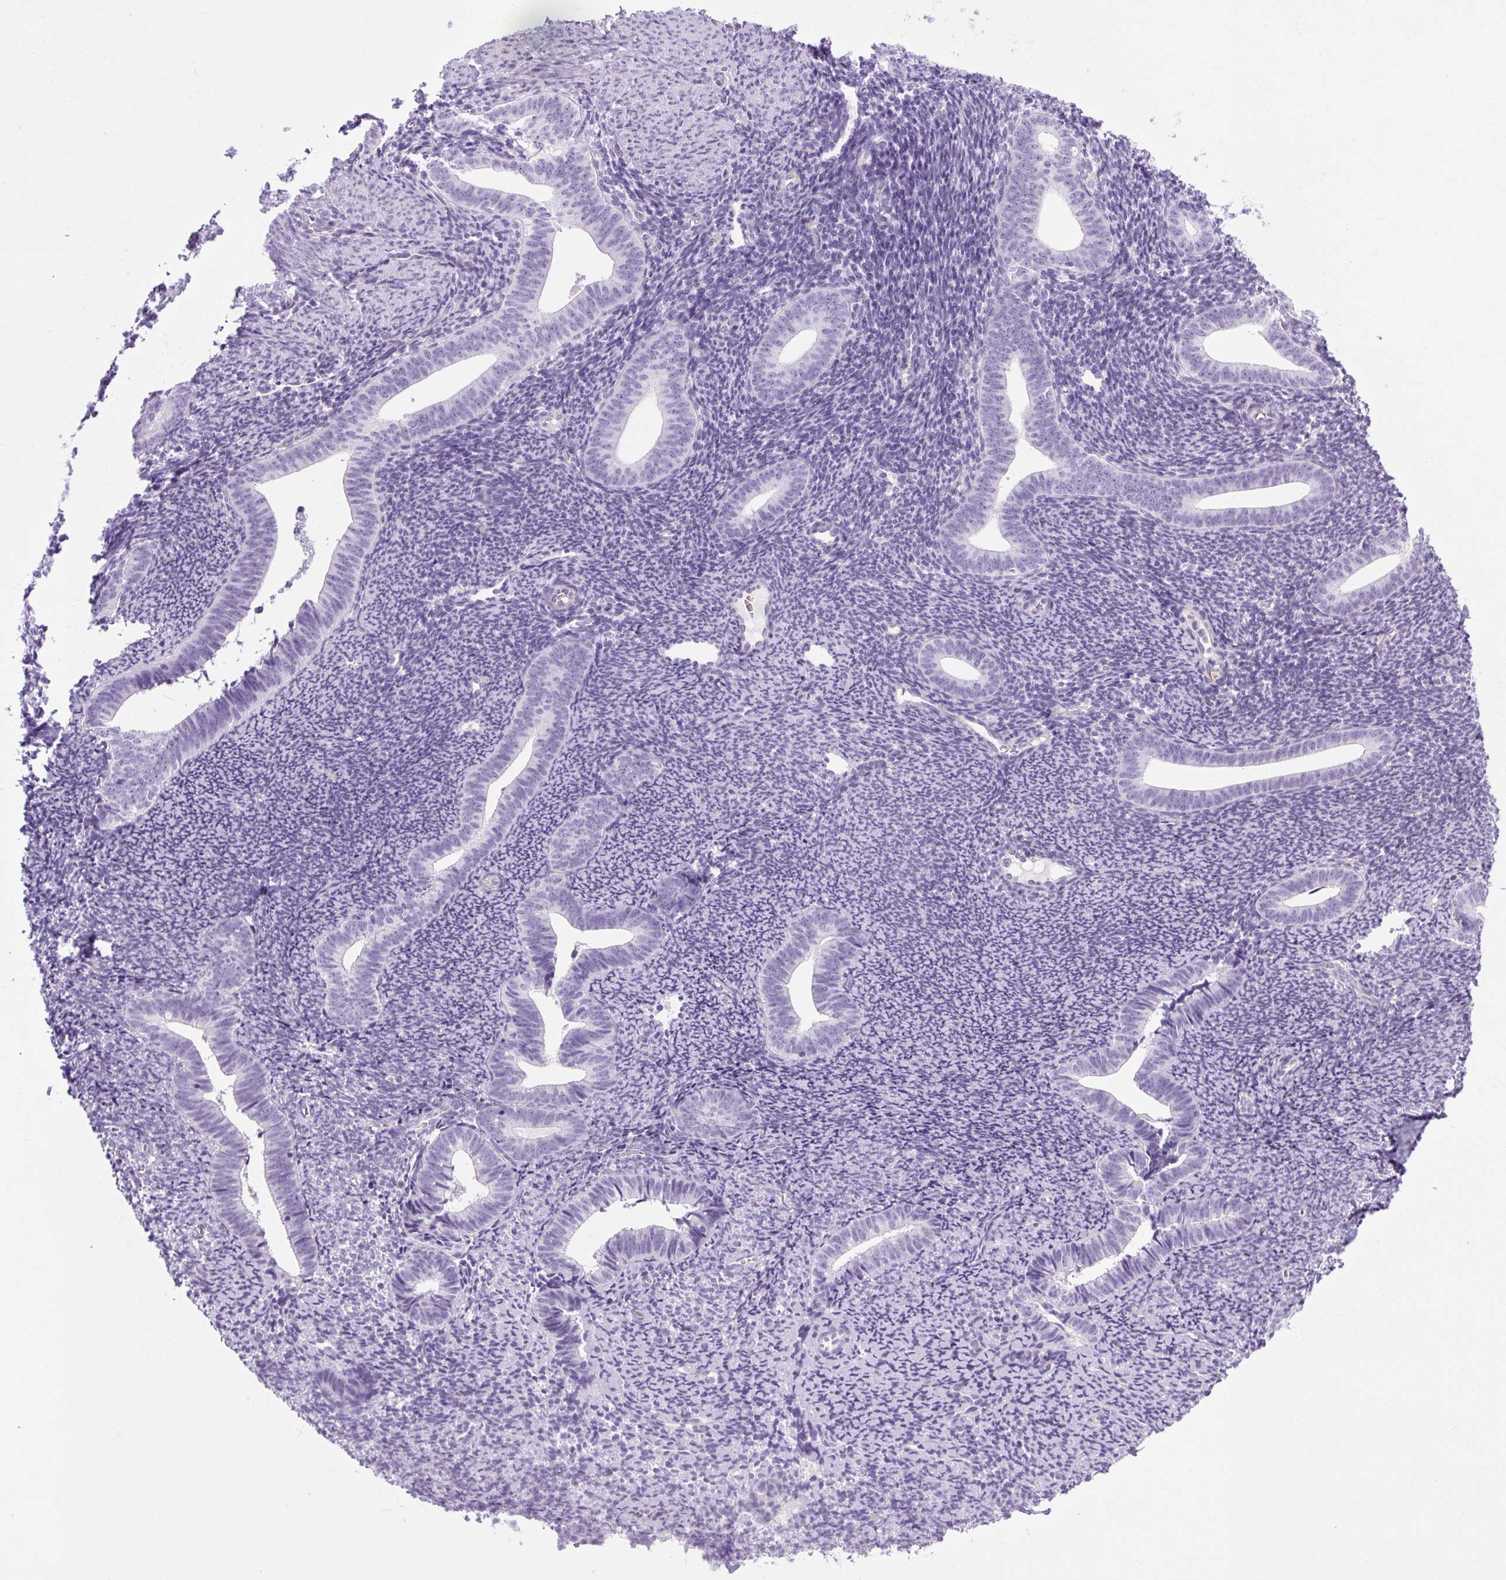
{"staining": {"intensity": "negative", "quantity": "none", "location": "none"}, "tissue": "endometrium", "cell_type": "Cells in endometrial stroma", "image_type": "normal", "snomed": [{"axis": "morphology", "description": "Normal tissue, NOS"}, {"axis": "topography", "description": "Endometrium"}], "caption": "Image shows no significant protein expression in cells in endometrial stroma of unremarkable endometrium.", "gene": "OOEP", "patient": {"sex": "female", "age": 39}}